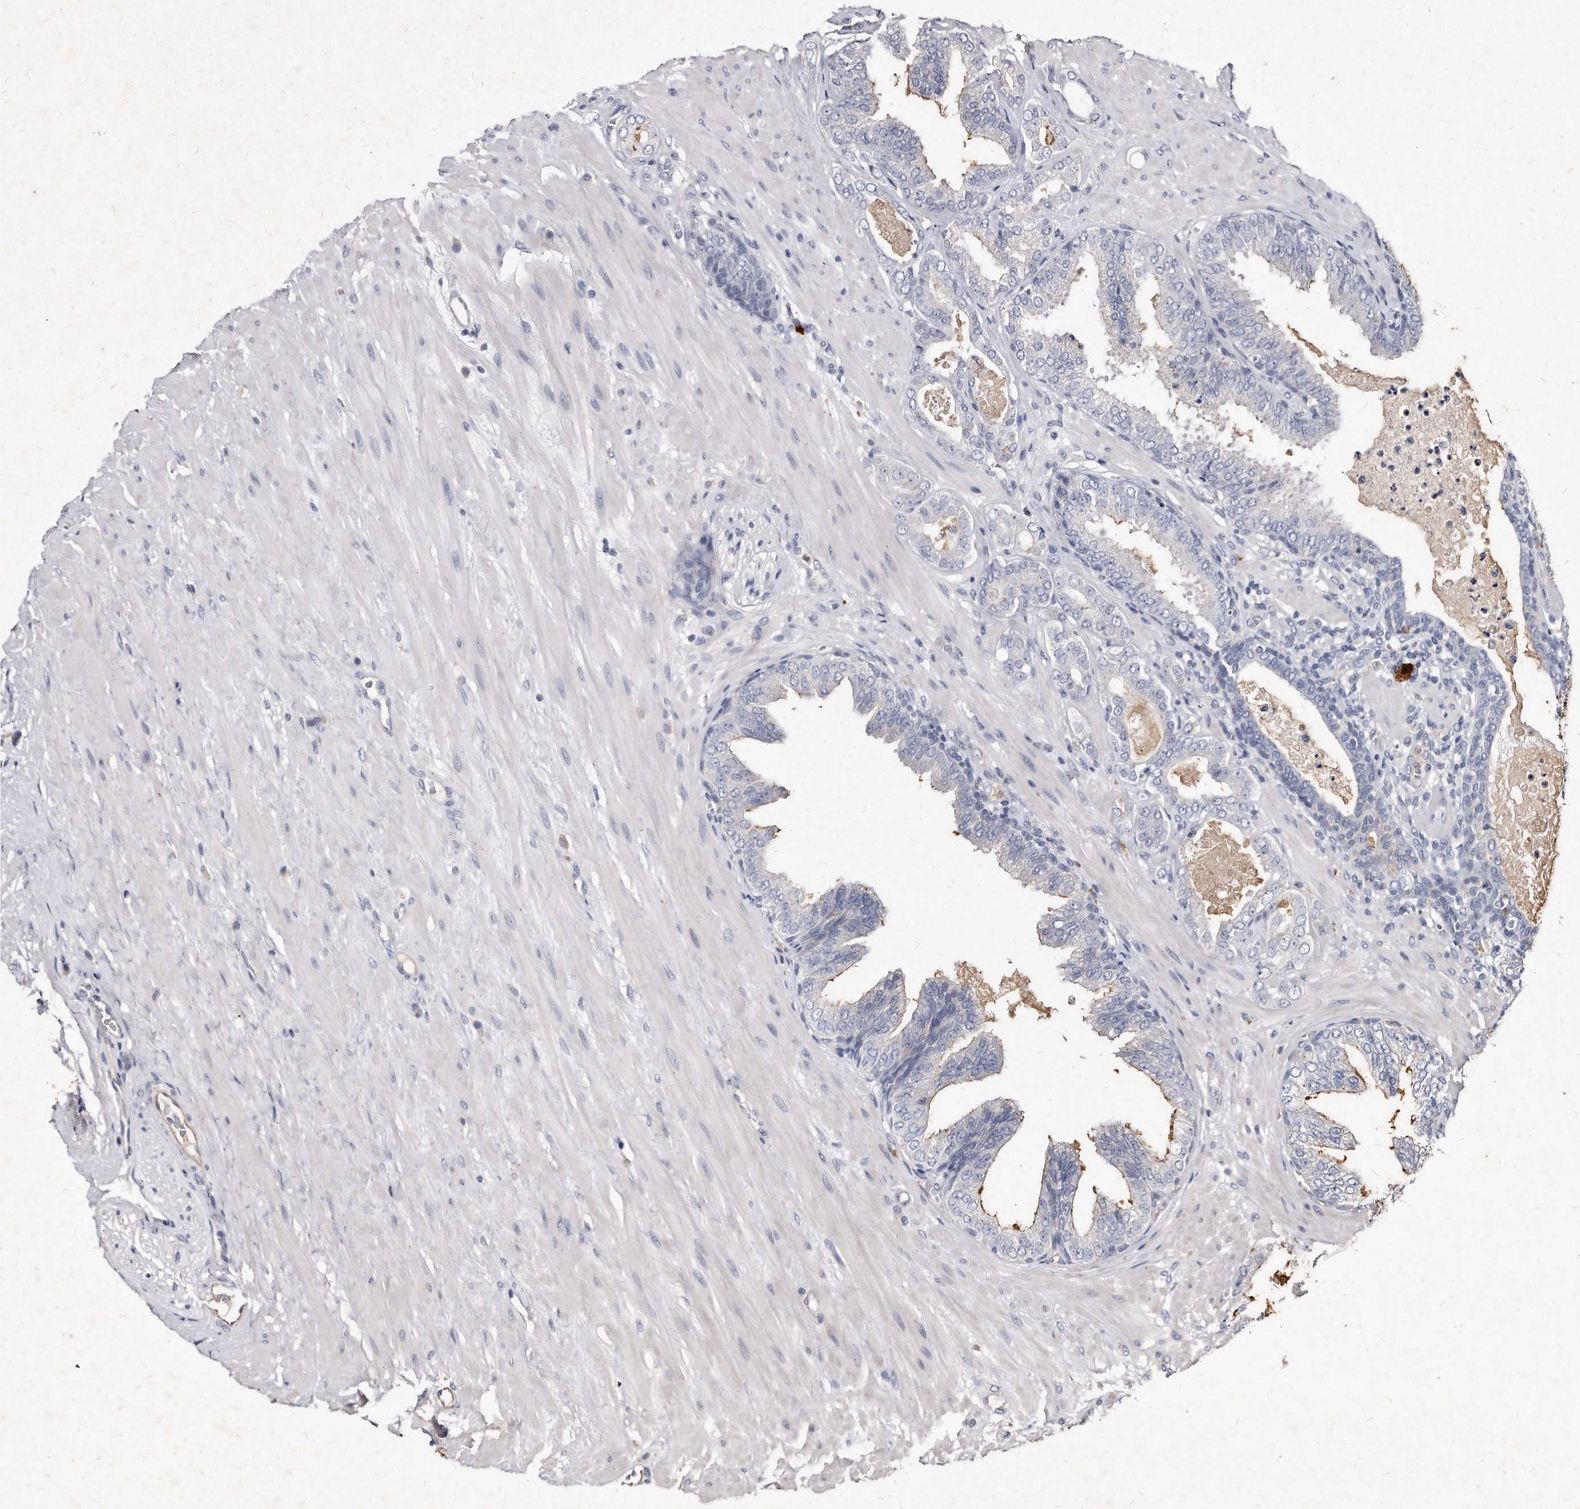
{"staining": {"intensity": "negative", "quantity": "none", "location": "none"}, "tissue": "prostate cancer", "cell_type": "Tumor cells", "image_type": "cancer", "snomed": [{"axis": "morphology", "description": "Adenocarcinoma, Low grade"}, {"axis": "topography", "description": "Prostate"}], "caption": "Micrograph shows no protein staining in tumor cells of prostate low-grade adenocarcinoma tissue.", "gene": "KLHDC3", "patient": {"sex": "male", "age": 63}}